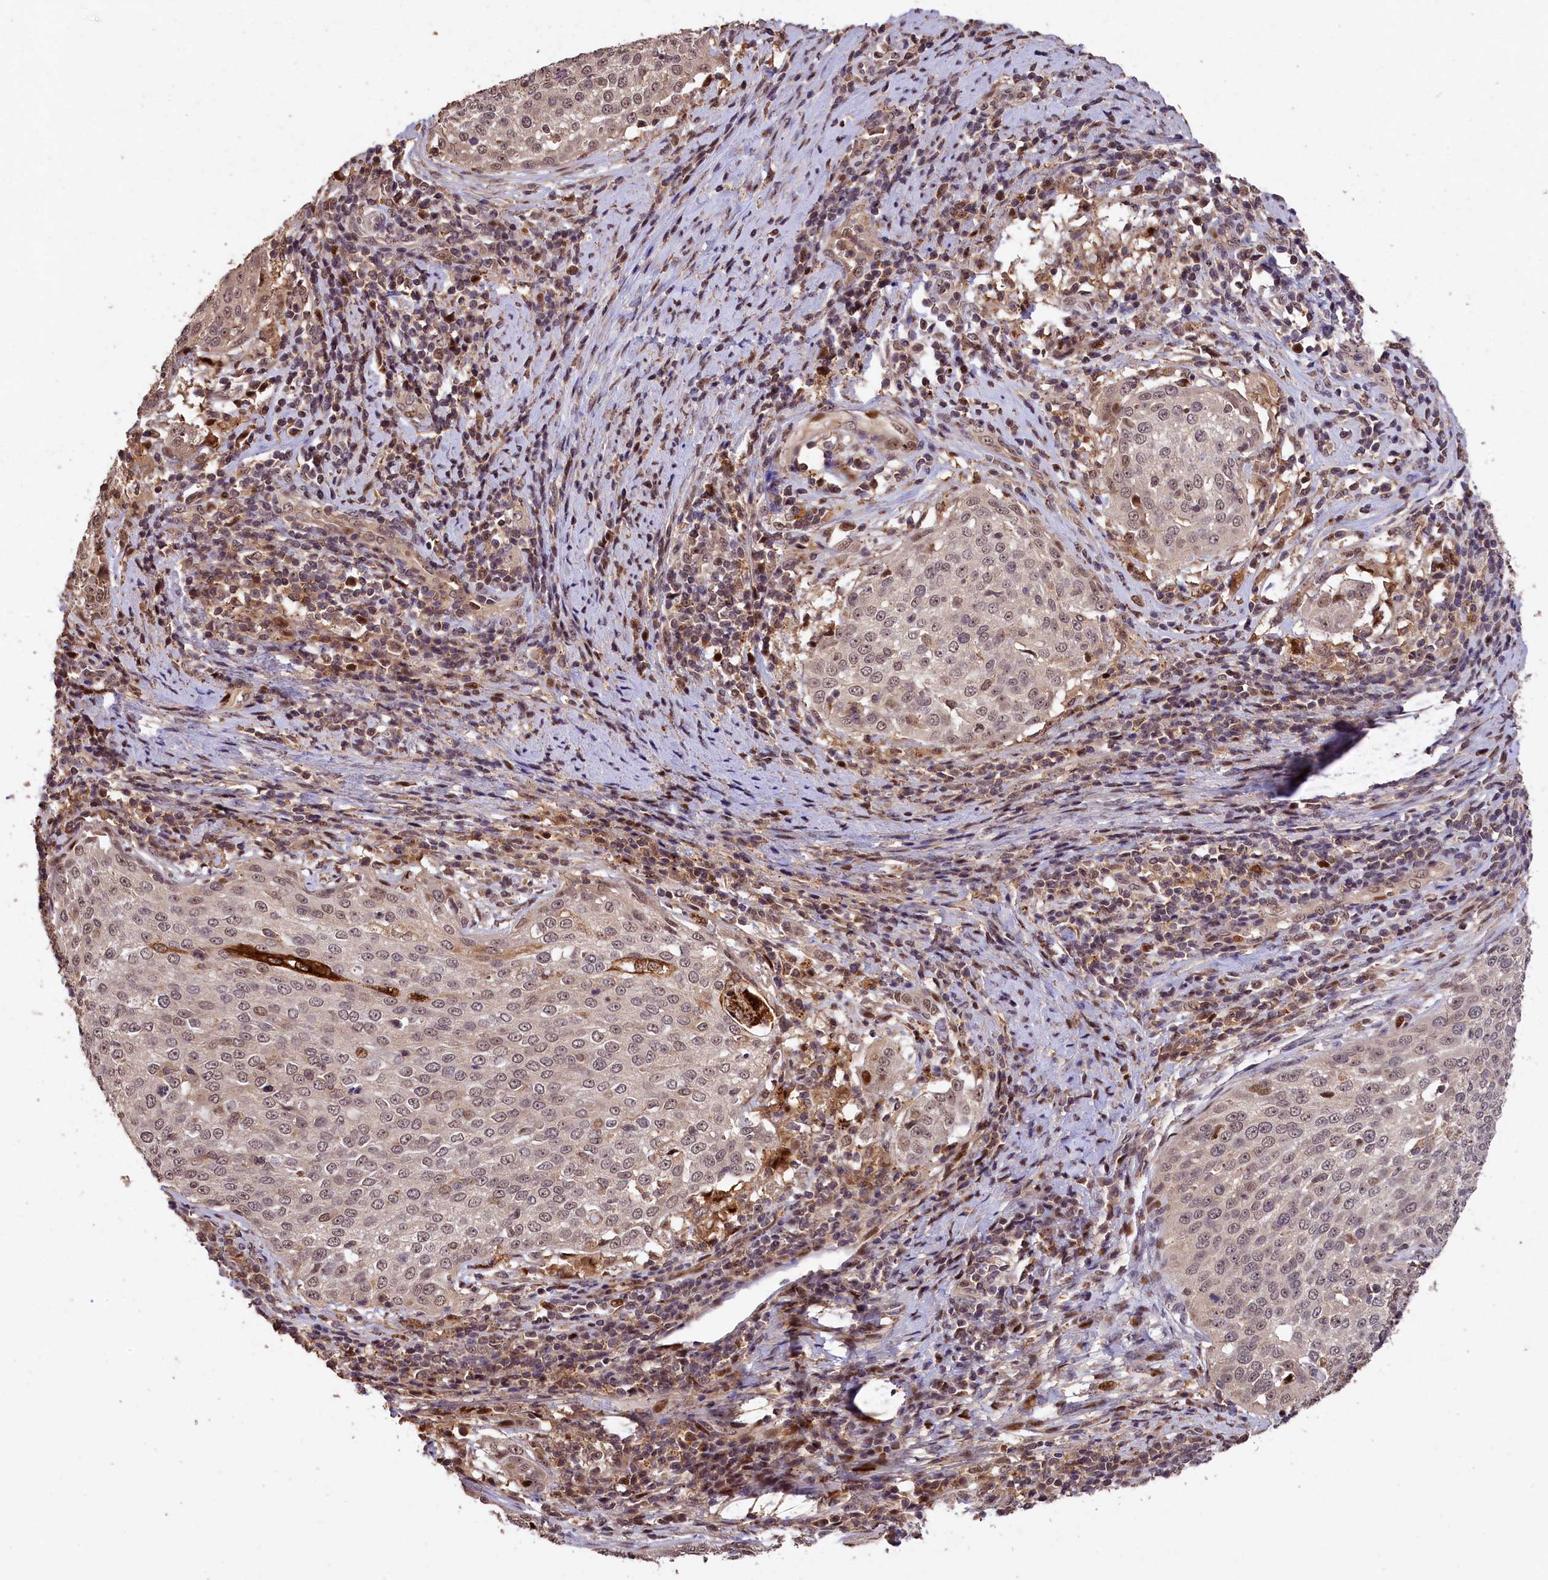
{"staining": {"intensity": "weak", "quantity": ">75%", "location": "cytoplasmic/membranous,nuclear"}, "tissue": "cervical cancer", "cell_type": "Tumor cells", "image_type": "cancer", "snomed": [{"axis": "morphology", "description": "Squamous cell carcinoma, NOS"}, {"axis": "topography", "description": "Cervix"}], "caption": "Brown immunohistochemical staining in human cervical cancer displays weak cytoplasmic/membranous and nuclear positivity in about >75% of tumor cells. The staining was performed using DAB (3,3'-diaminobenzidine) to visualize the protein expression in brown, while the nuclei were stained in blue with hematoxylin (Magnification: 20x).", "gene": "PHAF1", "patient": {"sex": "female", "age": 57}}